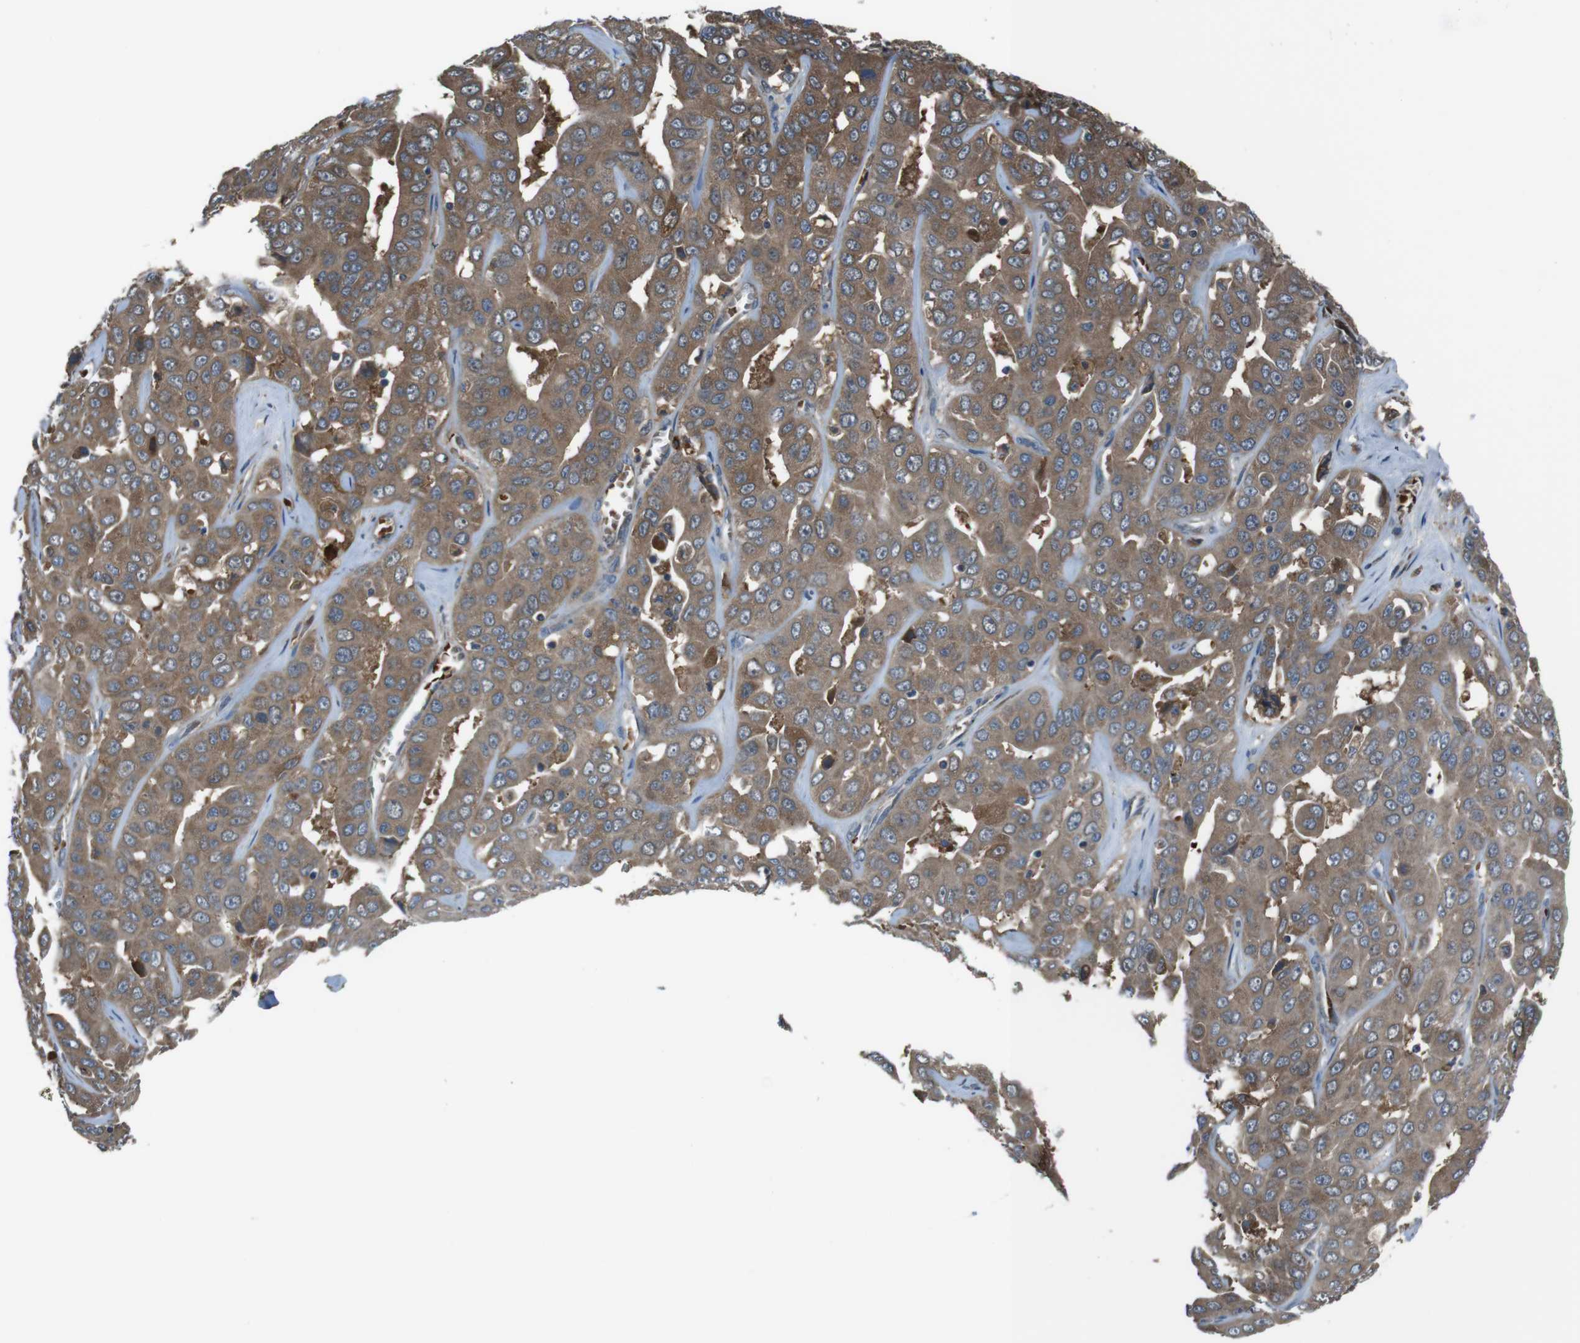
{"staining": {"intensity": "moderate", "quantity": ">75%", "location": "cytoplasmic/membranous"}, "tissue": "liver cancer", "cell_type": "Tumor cells", "image_type": "cancer", "snomed": [{"axis": "morphology", "description": "Cholangiocarcinoma"}, {"axis": "topography", "description": "Liver"}], "caption": "A micrograph of cholangiocarcinoma (liver) stained for a protein displays moderate cytoplasmic/membranous brown staining in tumor cells.", "gene": "SSR3", "patient": {"sex": "female", "age": 52}}